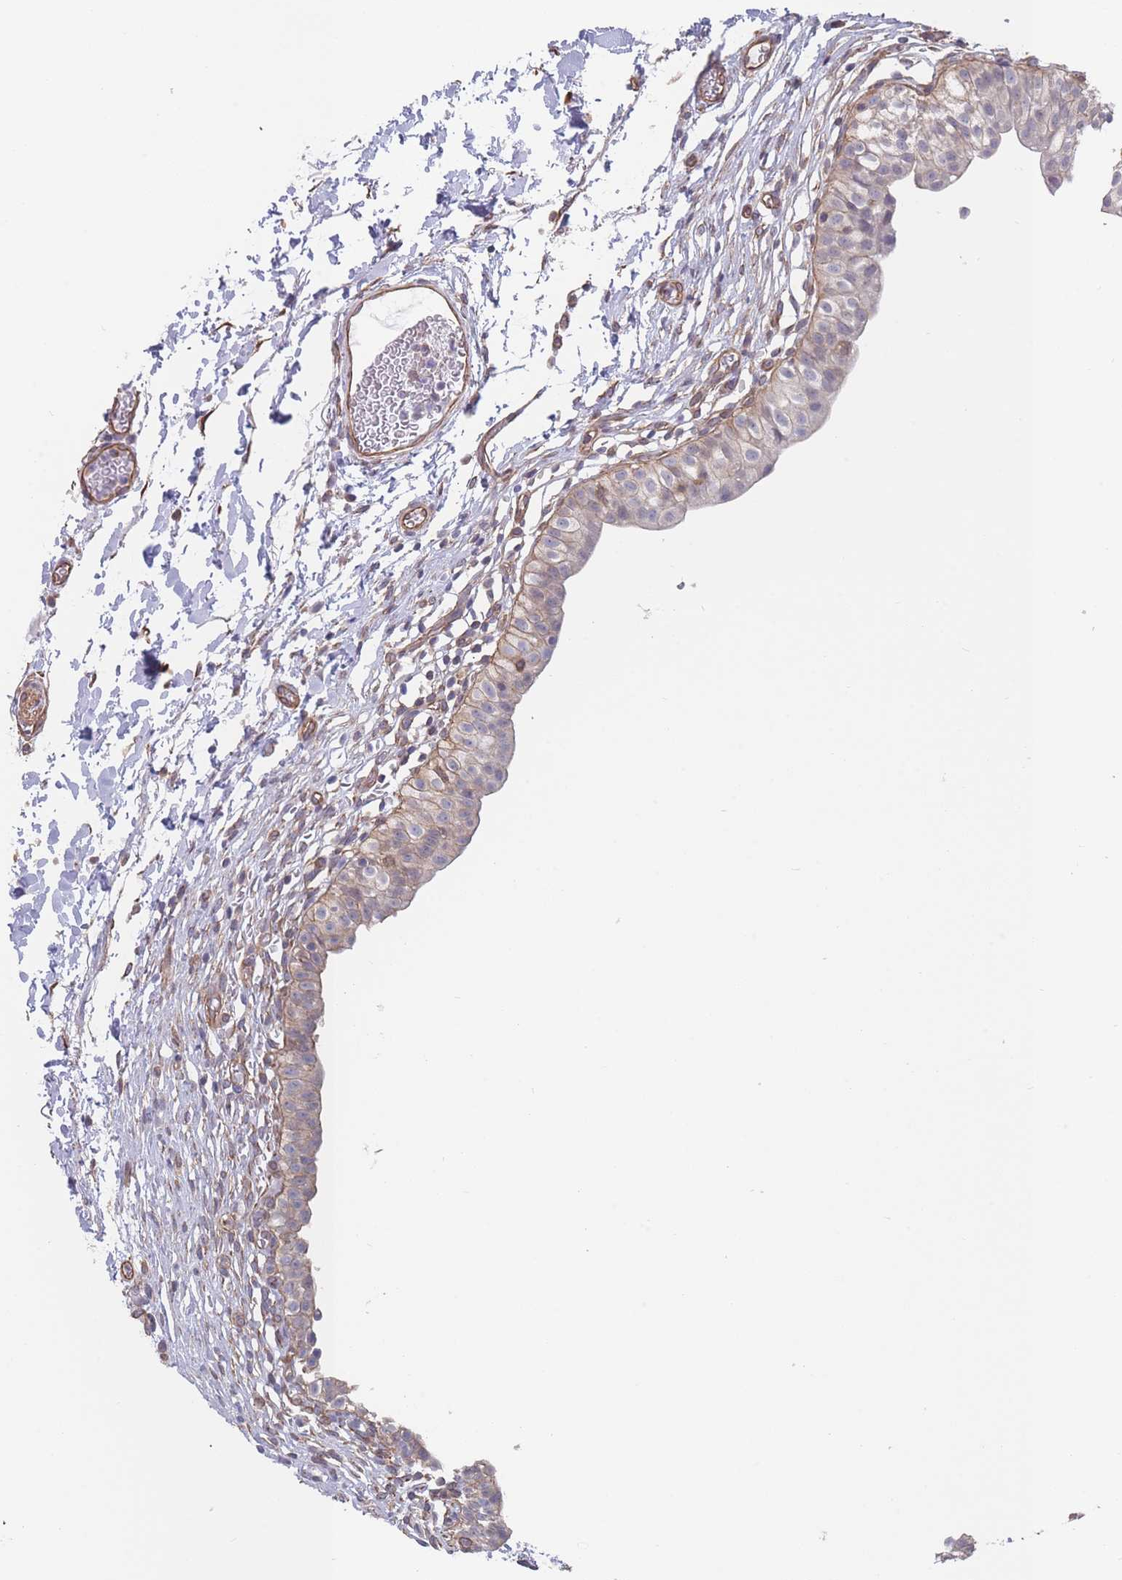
{"staining": {"intensity": "weak", "quantity": "25%-75%", "location": "cytoplasmic/membranous"}, "tissue": "urinary bladder", "cell_type": "Urothelial cells", "image_type": "normal", "snomed": [{"axis": "morphology", "description": "Normal tissue, NOS"}, {"axis": "topography", "description": "Urinary bladder"}, {"axis": "topography", "description": "Peripheral nerve tissue"}], "caption": "The micrograph displays staining of normal urinary bladder, revealing weak cytoplasmic/membranous protein expression (brown color) within urothelial cells.", "gene": "SLC1A6", "patient": {"sex": "male", "age": 55}}